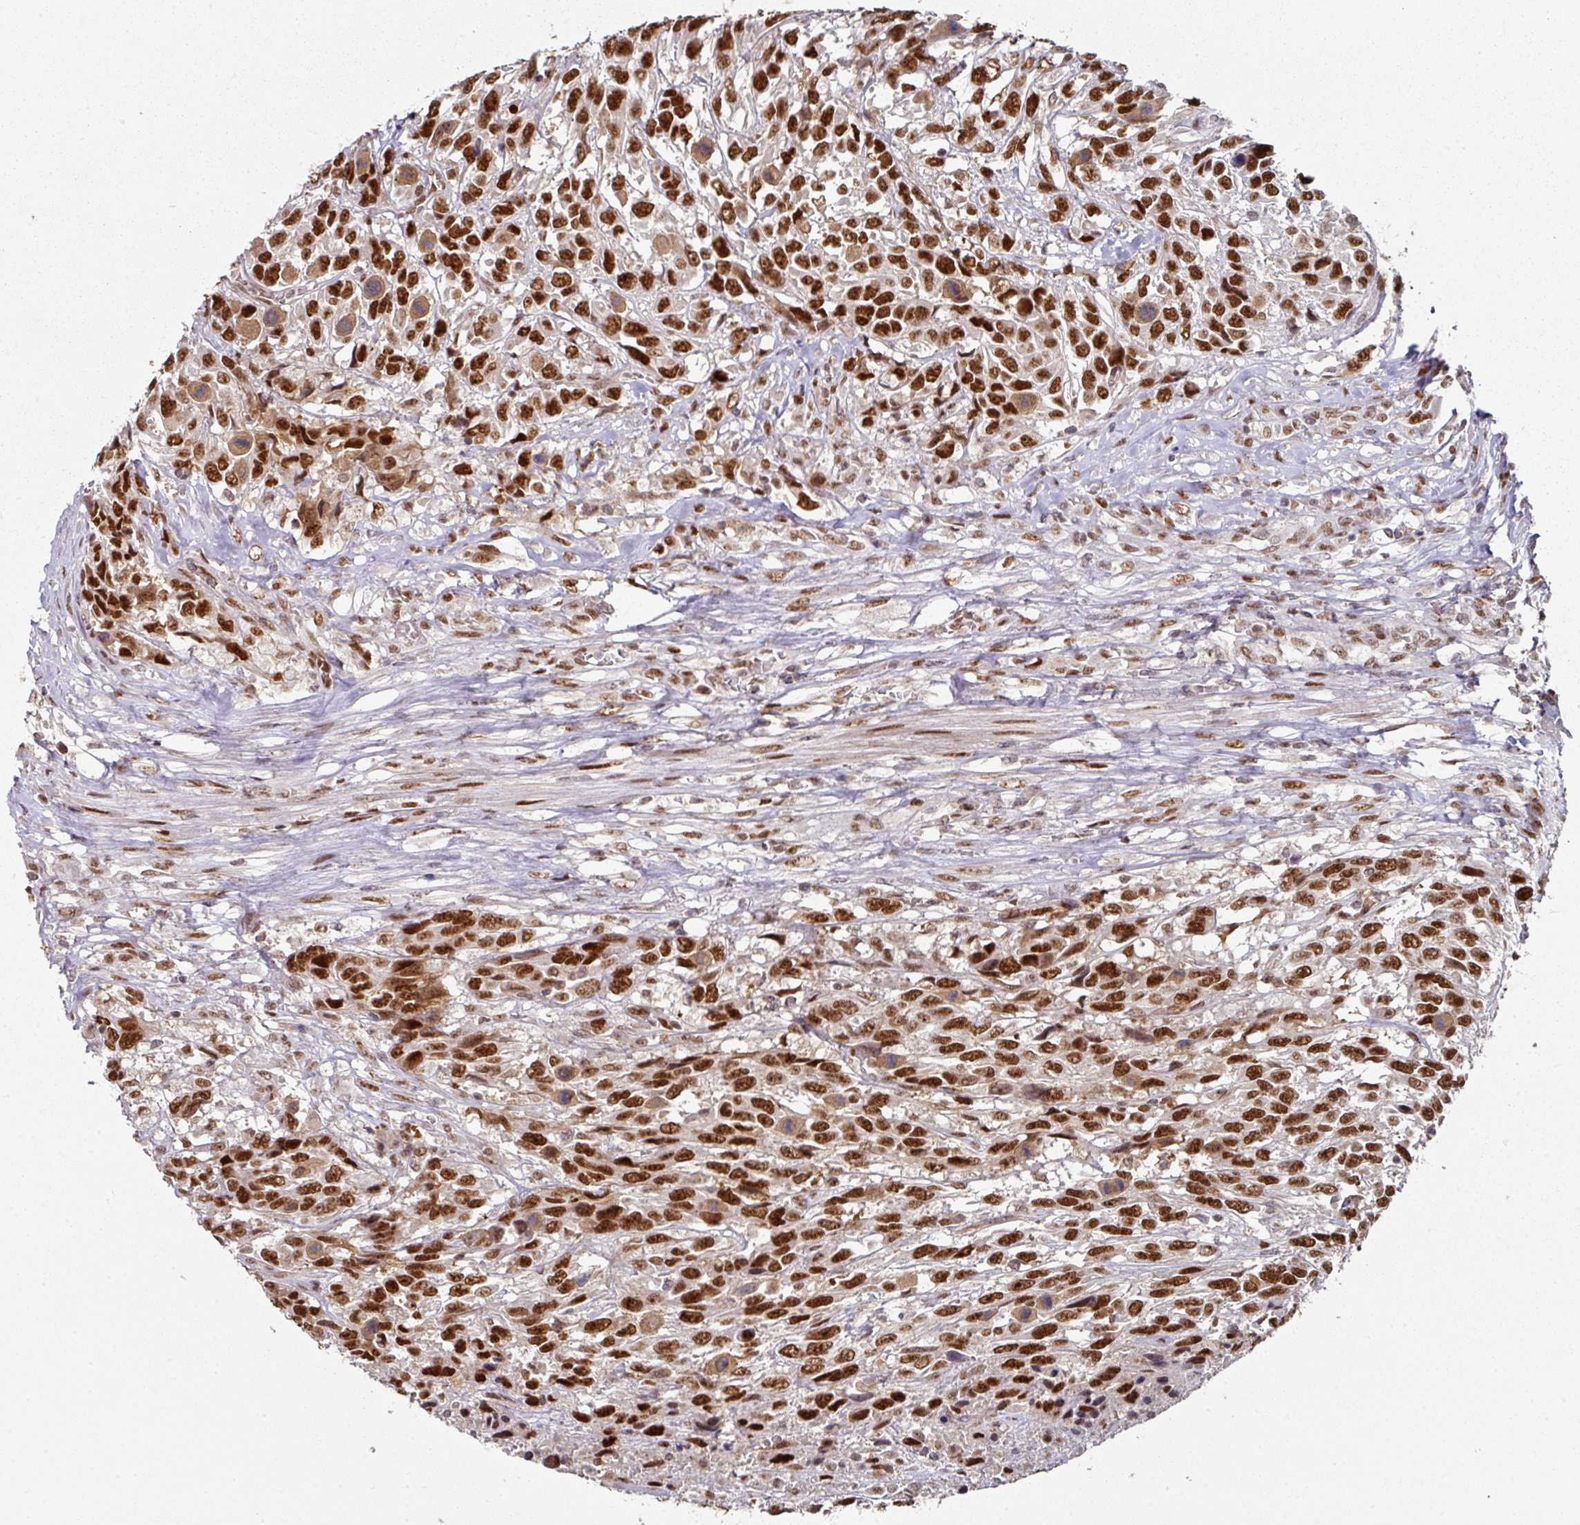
{"staining": {"intensity": "strong", "quantity": ">75%", "location": "nuclear"}, "tissue": "urothelial cancer", "cell_type": "Tumor cells", "image_type": "cancer", "snomed": [{"axis": "morphology", "description": "Urothelial carcinoma, High grade"}, {"axis": "topography", "description": "Urinary bladder"}], "caption": "A high amount of strong nuclear expression is seen in approximately >75% of tumor cells in urothelial cancer tissue.", "gene": "MEPCE", "patient": {"sex": "female", "age": 70}}